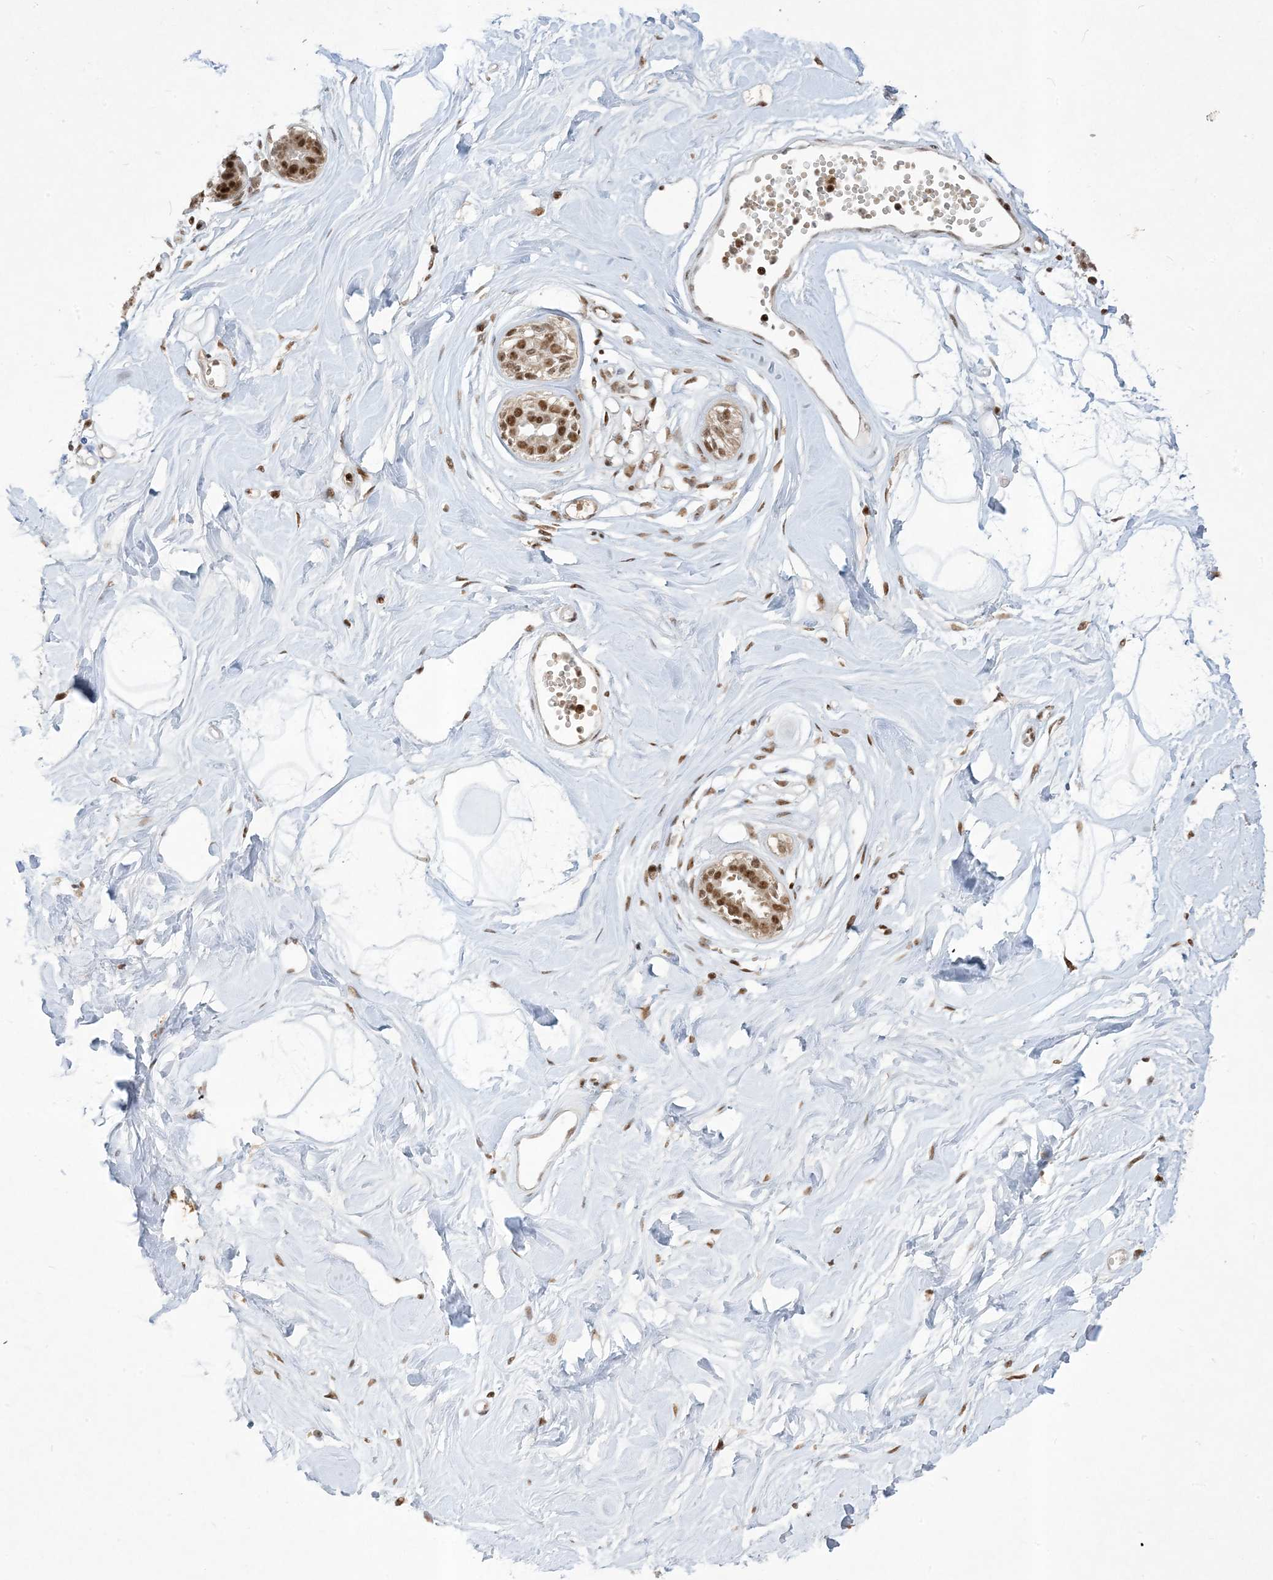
{"staining": {"intensity": "moderate", "quantity": ">75%", "location": "nuclear"}, "tissue": "breast", "cell_type": "Adipocytes", "image_type": "normal", "snomed": [{"axis": "morphology", "description": "Normal tissue, NOS"}, {"axis": "topography", "description": "Breast"}], "caption": "This image displays immunohistochemistry (IHC) staining of benign human breast, with medium moderate nuclear positivity in approximately >75% of adipocytes.", "gene": "PPIL2", "patient": {"sex": "female", "age": 45}}